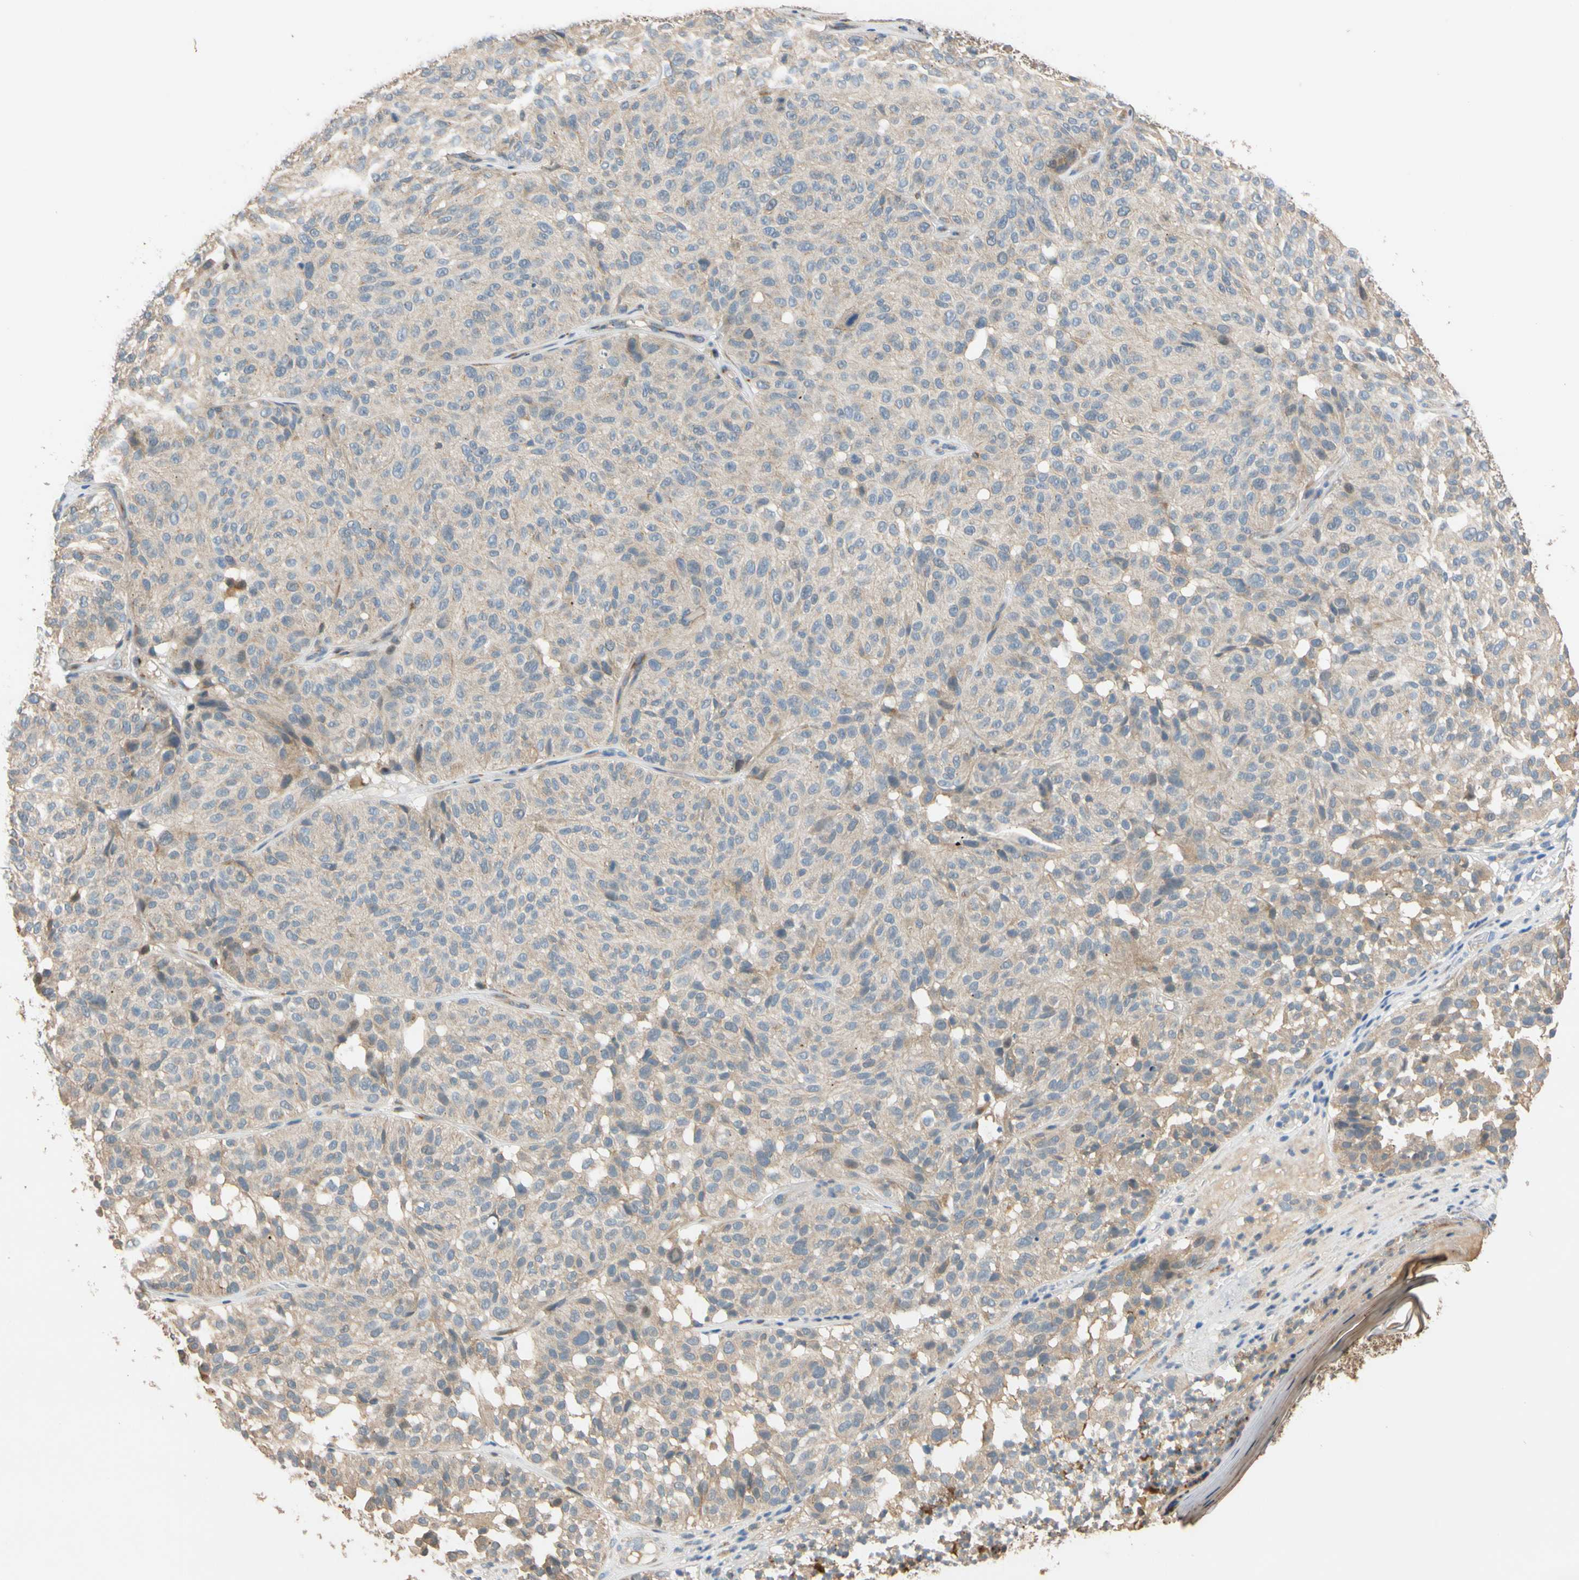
{"staining": {"intensity": "weak", "quantity": "<25%", "location": "cytoplasmic/membranous"}, "tissue": "melanoma", "cell_type": "Tumor cells", "image_type": "cancer", "snomed": [{"axis": "morphology", "description": "Malignant melanoma, NOS"}, {"axis": "topography", "description": "Skin"}], "caption": "Protein analysis of melanoma displays no significant staining in tumor cells. Brightfield microscopy of immunohistochemistry (IHC) stained with DAB (3,3'-diaminobenzidine) (brown) and hematoxylin (blue), captured at high magnification.", "gene": "GPSM2", "patient": {"sex": "female", "age": 46}}